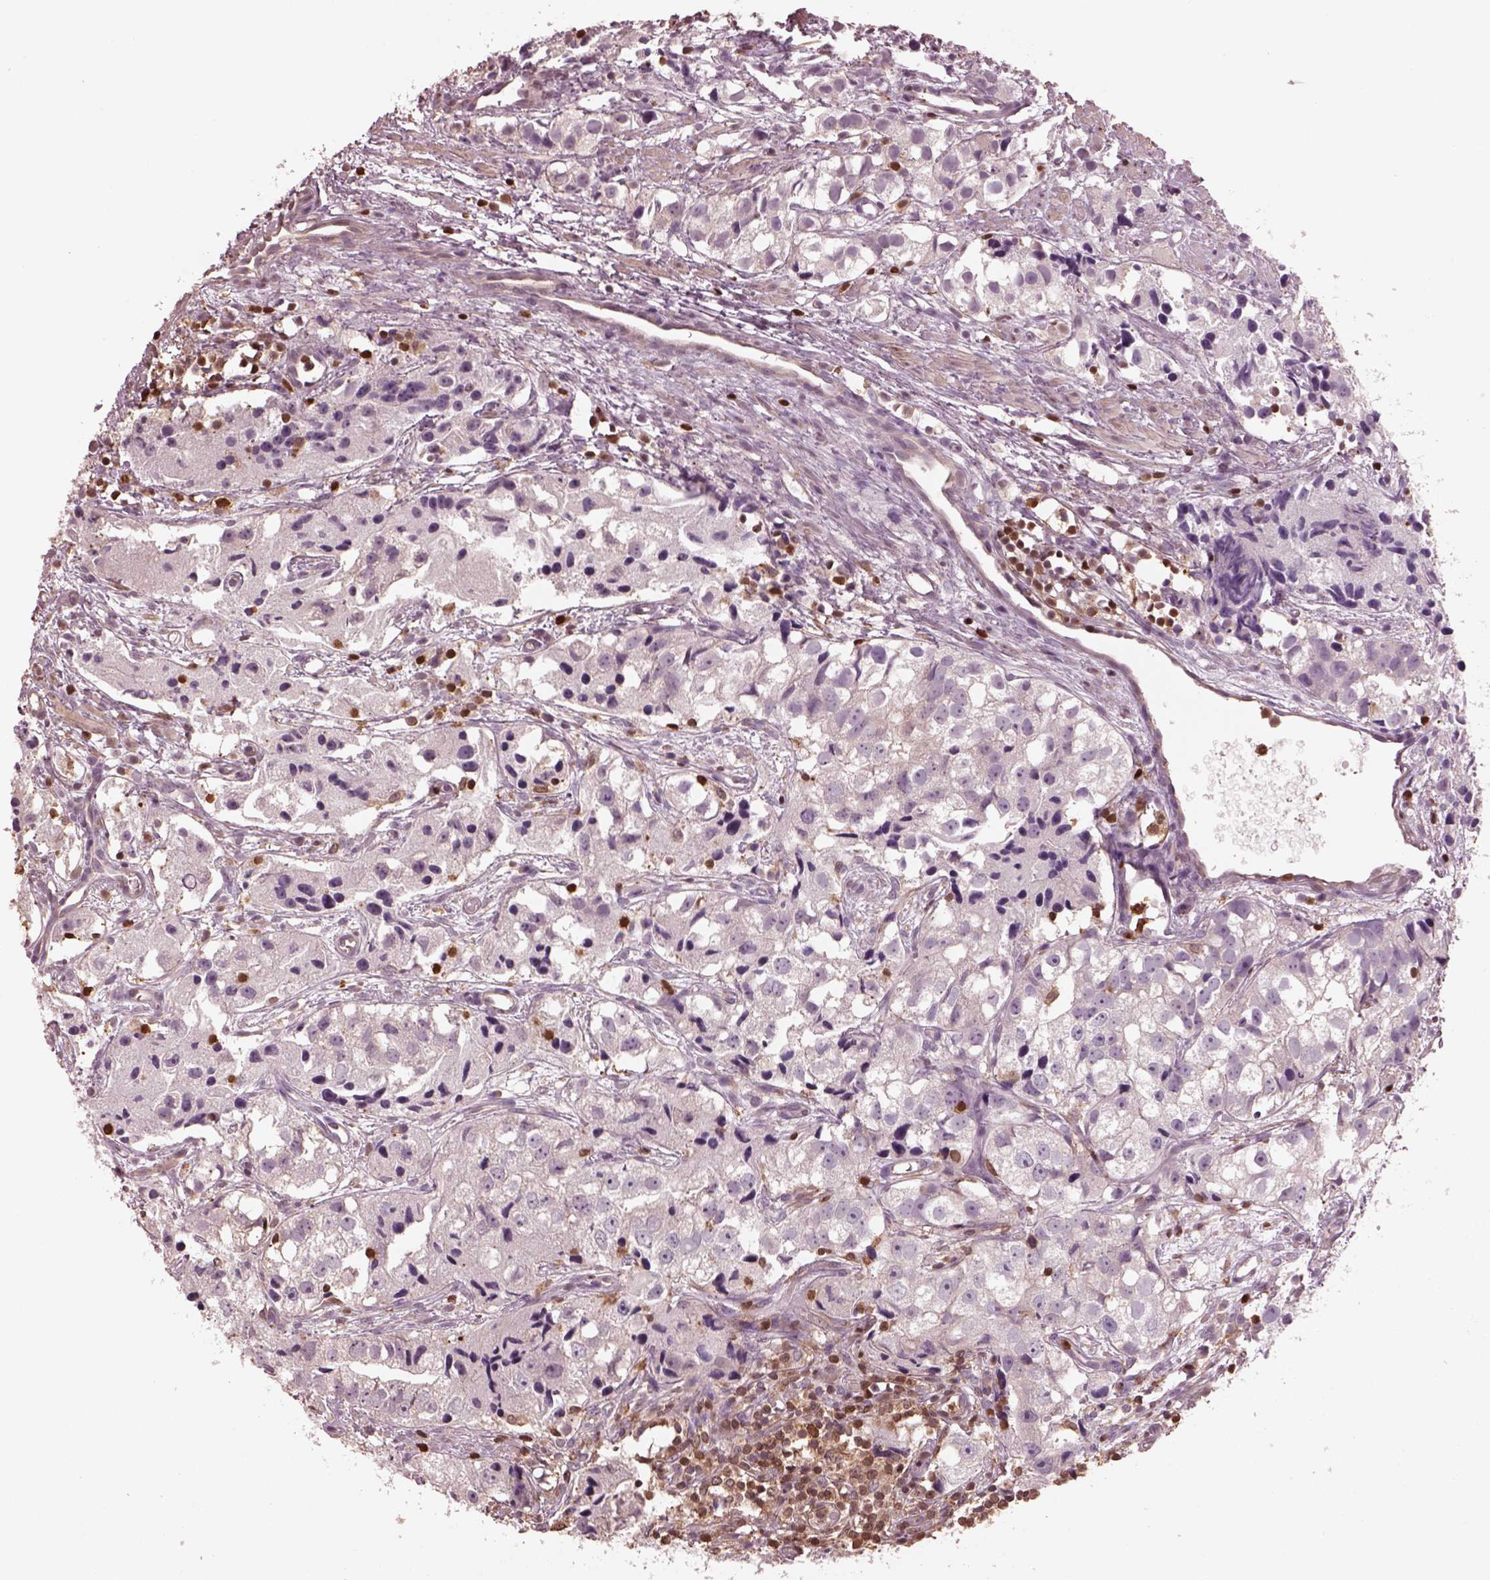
{"staining": {"intensity": "negative", "quantity": "none", "location": "none"}, "tissue": "prostate cancer", "cell_type": "Tumor cells", "image_type": "cancer", "snomed": [{"axis": "morphology", "description": "Adenocarcinoma, High grade"}, {"axis": "topography", "description": "Prostate"}], "caption": "This is a micrograph of IHC staining of prostate adenocarcinoma (high-grade), which shows no positivity in tumor cells. The staining was performed using DAB (3,3'-diaminobenzidine) to visualize the protein expression in brown, while the nuclei were stained in blue with hematoxylin (Magnification: 20x).", "gene": "IL31RA", "patient": {"sex": "male", "age": 68}}